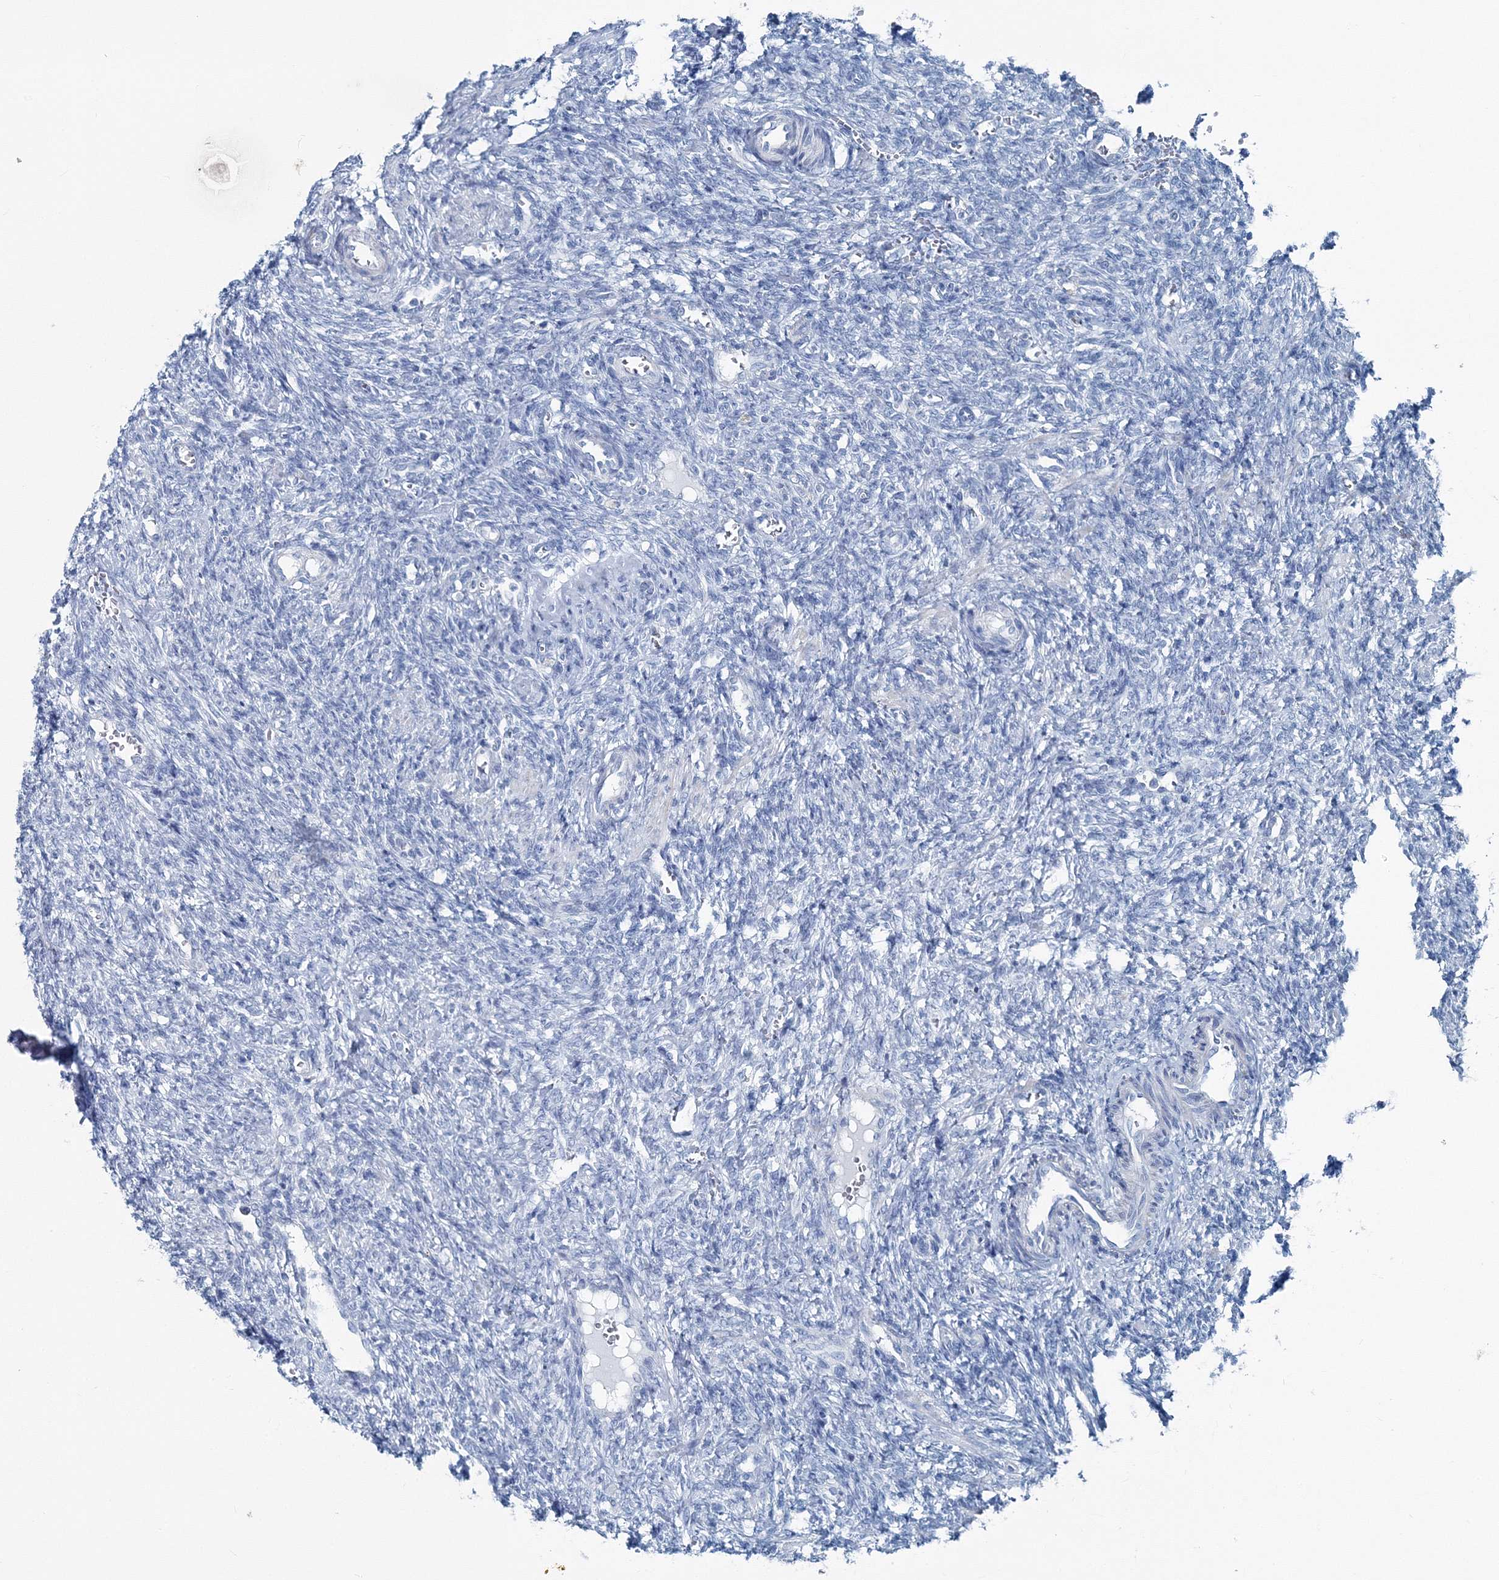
{"staining": {"intensity": "negative", "quantity": "none", "location": "none"}, "tissue": "ovary", "cell_type": "Ovarian stroma cells", "image_type": "normal", "snomed": [{"axis": "morphology", "description": "Normal tissue, NOS"}, {"axis": "topography", "description": "Ovary"}], "caption": "Immunohistochemistry (IHC) image of normal human ovary stained for a protein (brown), which demonstrates no positivity in ovarian stroma cells.", "gene": "GABARAPL2", "patient": {"sex": "female", "age": 41}}